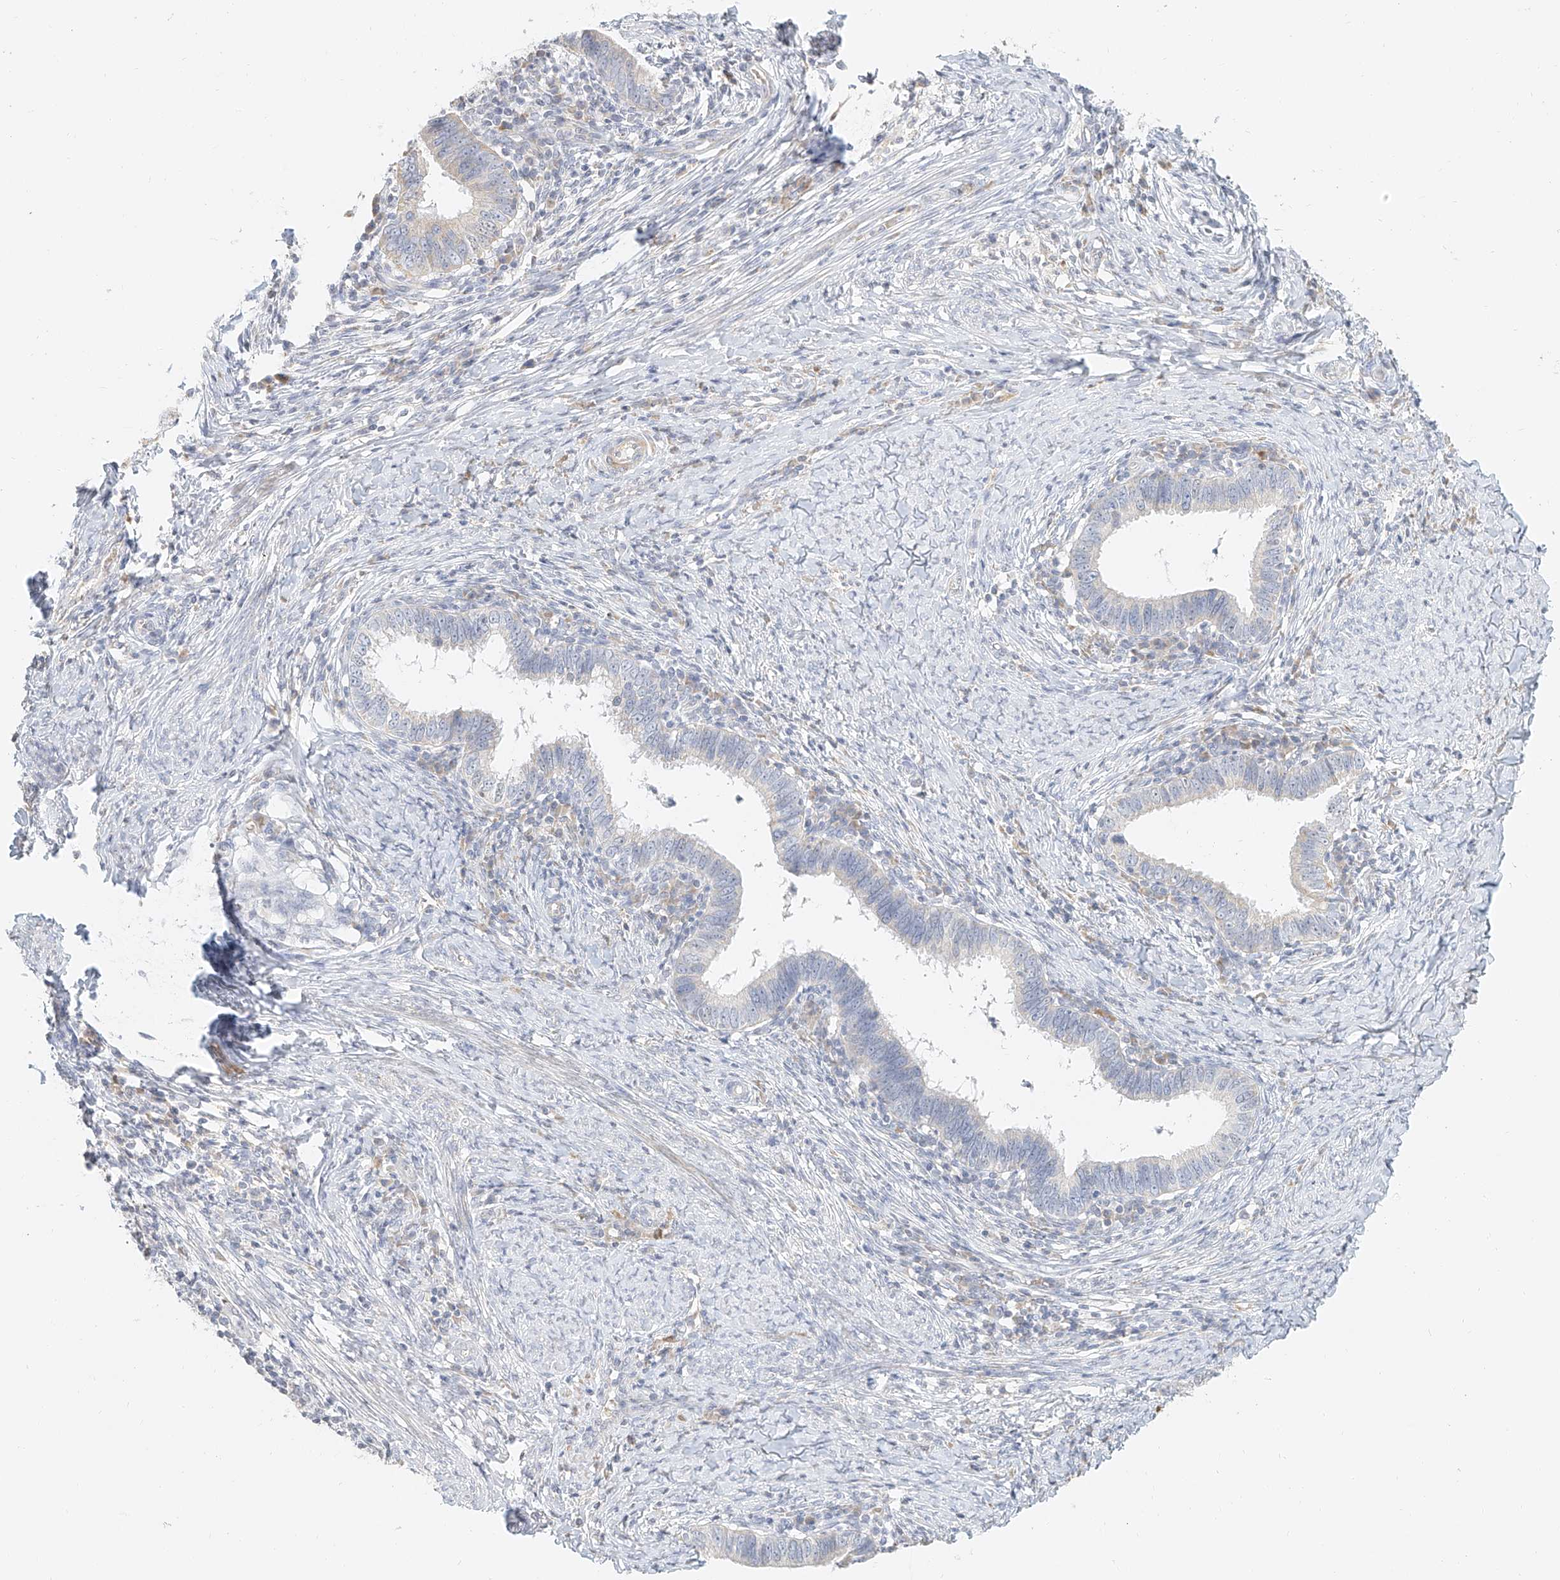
{"staining": {"intensity": "negative", "quantity": "none", "location": "none"}, "tissue": "cervical cancer", "cell_type": "Tumor cells", "image_type": "cancer", "snomed": [{"axis": "morphology", "description": "Adenocarcinoma, NOS"}, {"axis": "topography", "description": "Cervix"}], "caption": "A micrograph of human cervical cancer (adenocarcinoma) is negative for staining in tumor cells. (Brightfield microscopy of DAB (3,3'-diaminobenzidine) immunohistochemistry (IHC) at high magnification).", "gene": "CXorf58", "patient": {"sex": "female", "age": 36}}